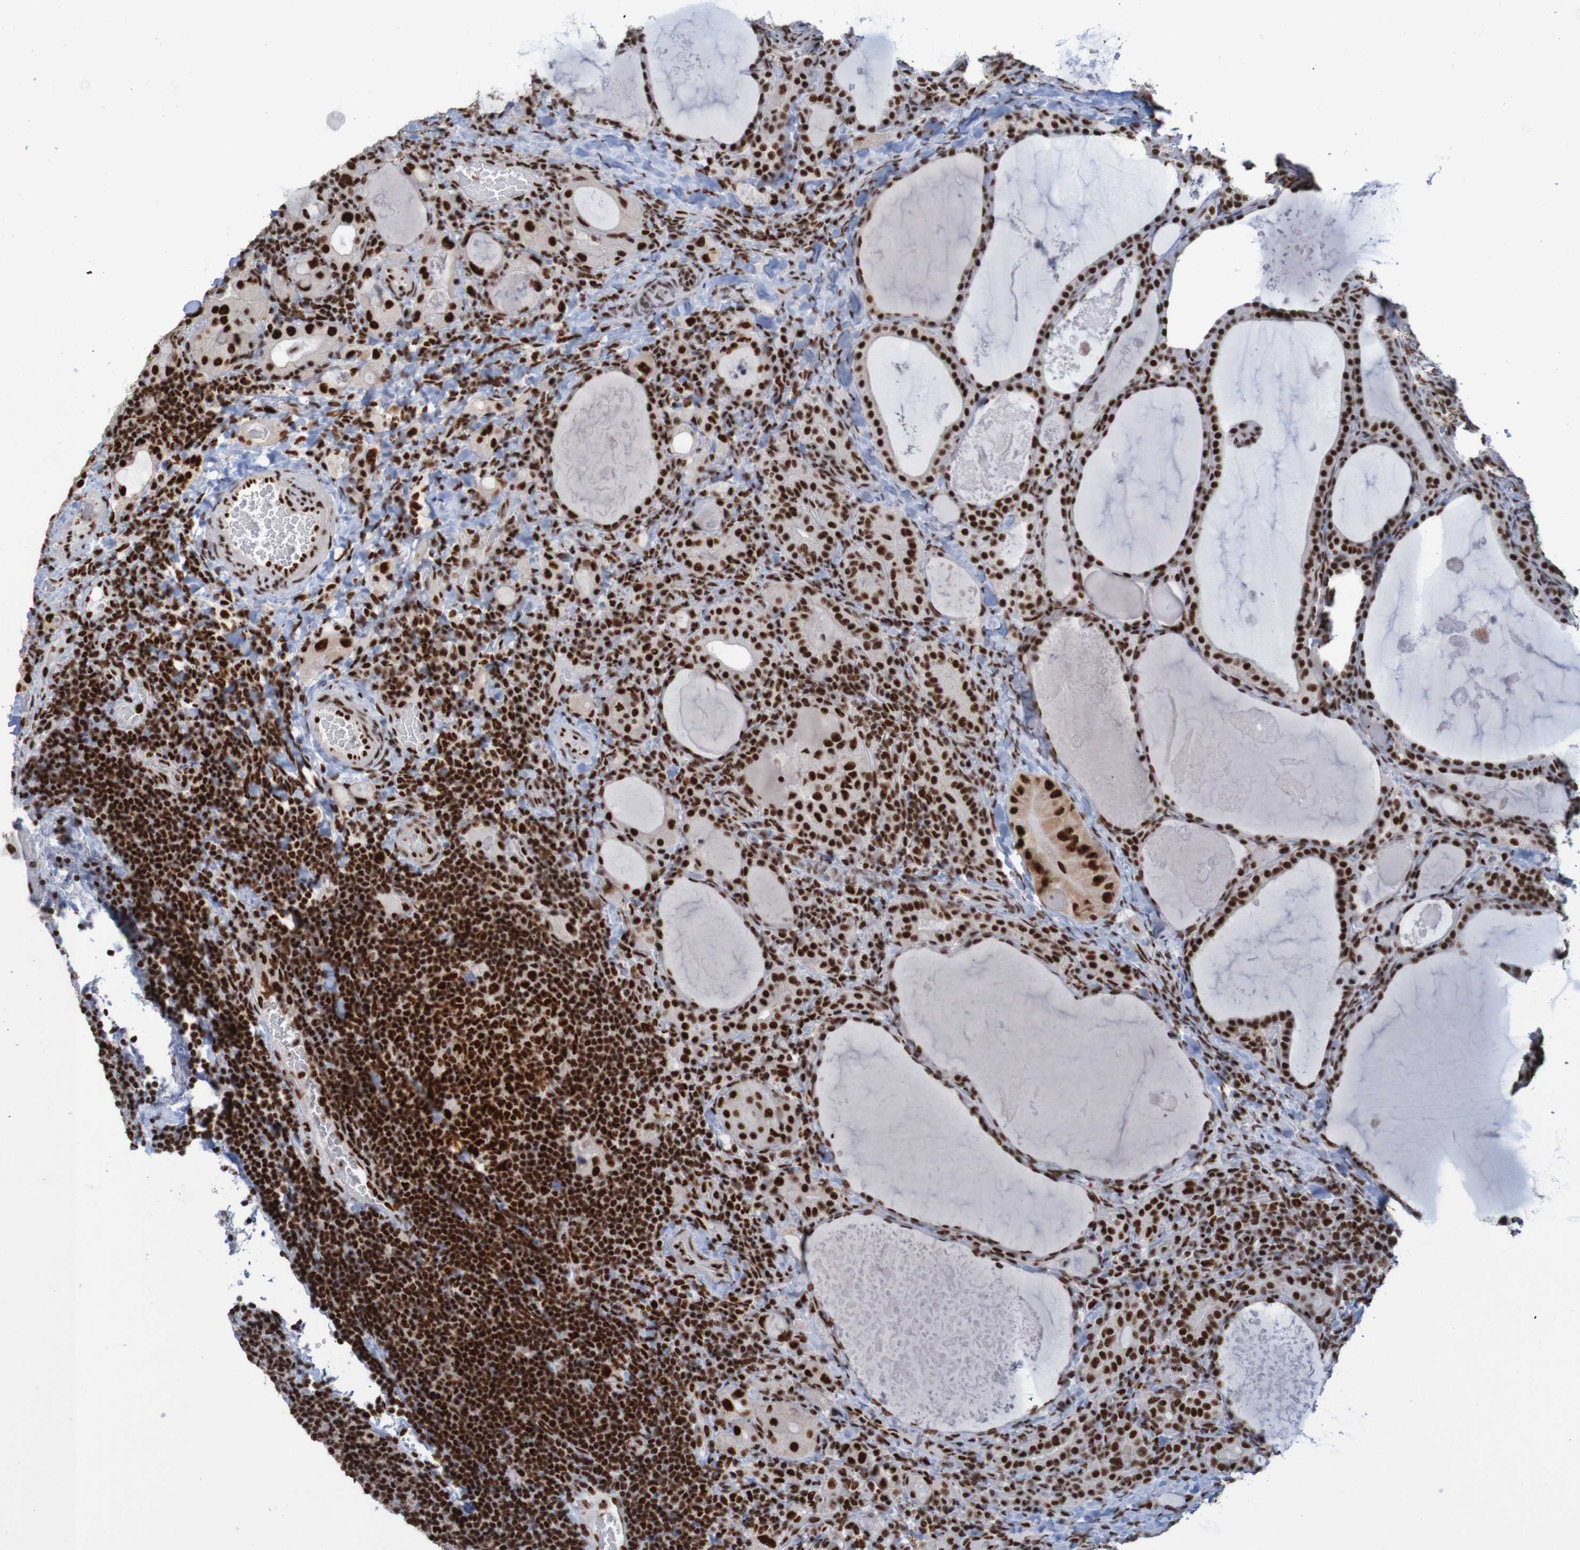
{"staining": {"intensity": "strong", "quantity": ">75%", "location": "nuclear"}, "tissue": "thyroid cancer", "cell_type": "Tumor cells", "image_type": "cancer", "snomed": [{"axis": "morphology", "description": "Papillary adenocarcinoma, NOS"}, {"axis": "topography", "description": "Thyroid gland"}], "caption": "This image reveals immunohistochemistry staining of human thyroid cancer (papillary adenocarcinoma), with high strong nuclear staining in about >75% of tumor cells.", "gene": "THRAP3", "patient": {"sex": "female", "age": 42}}